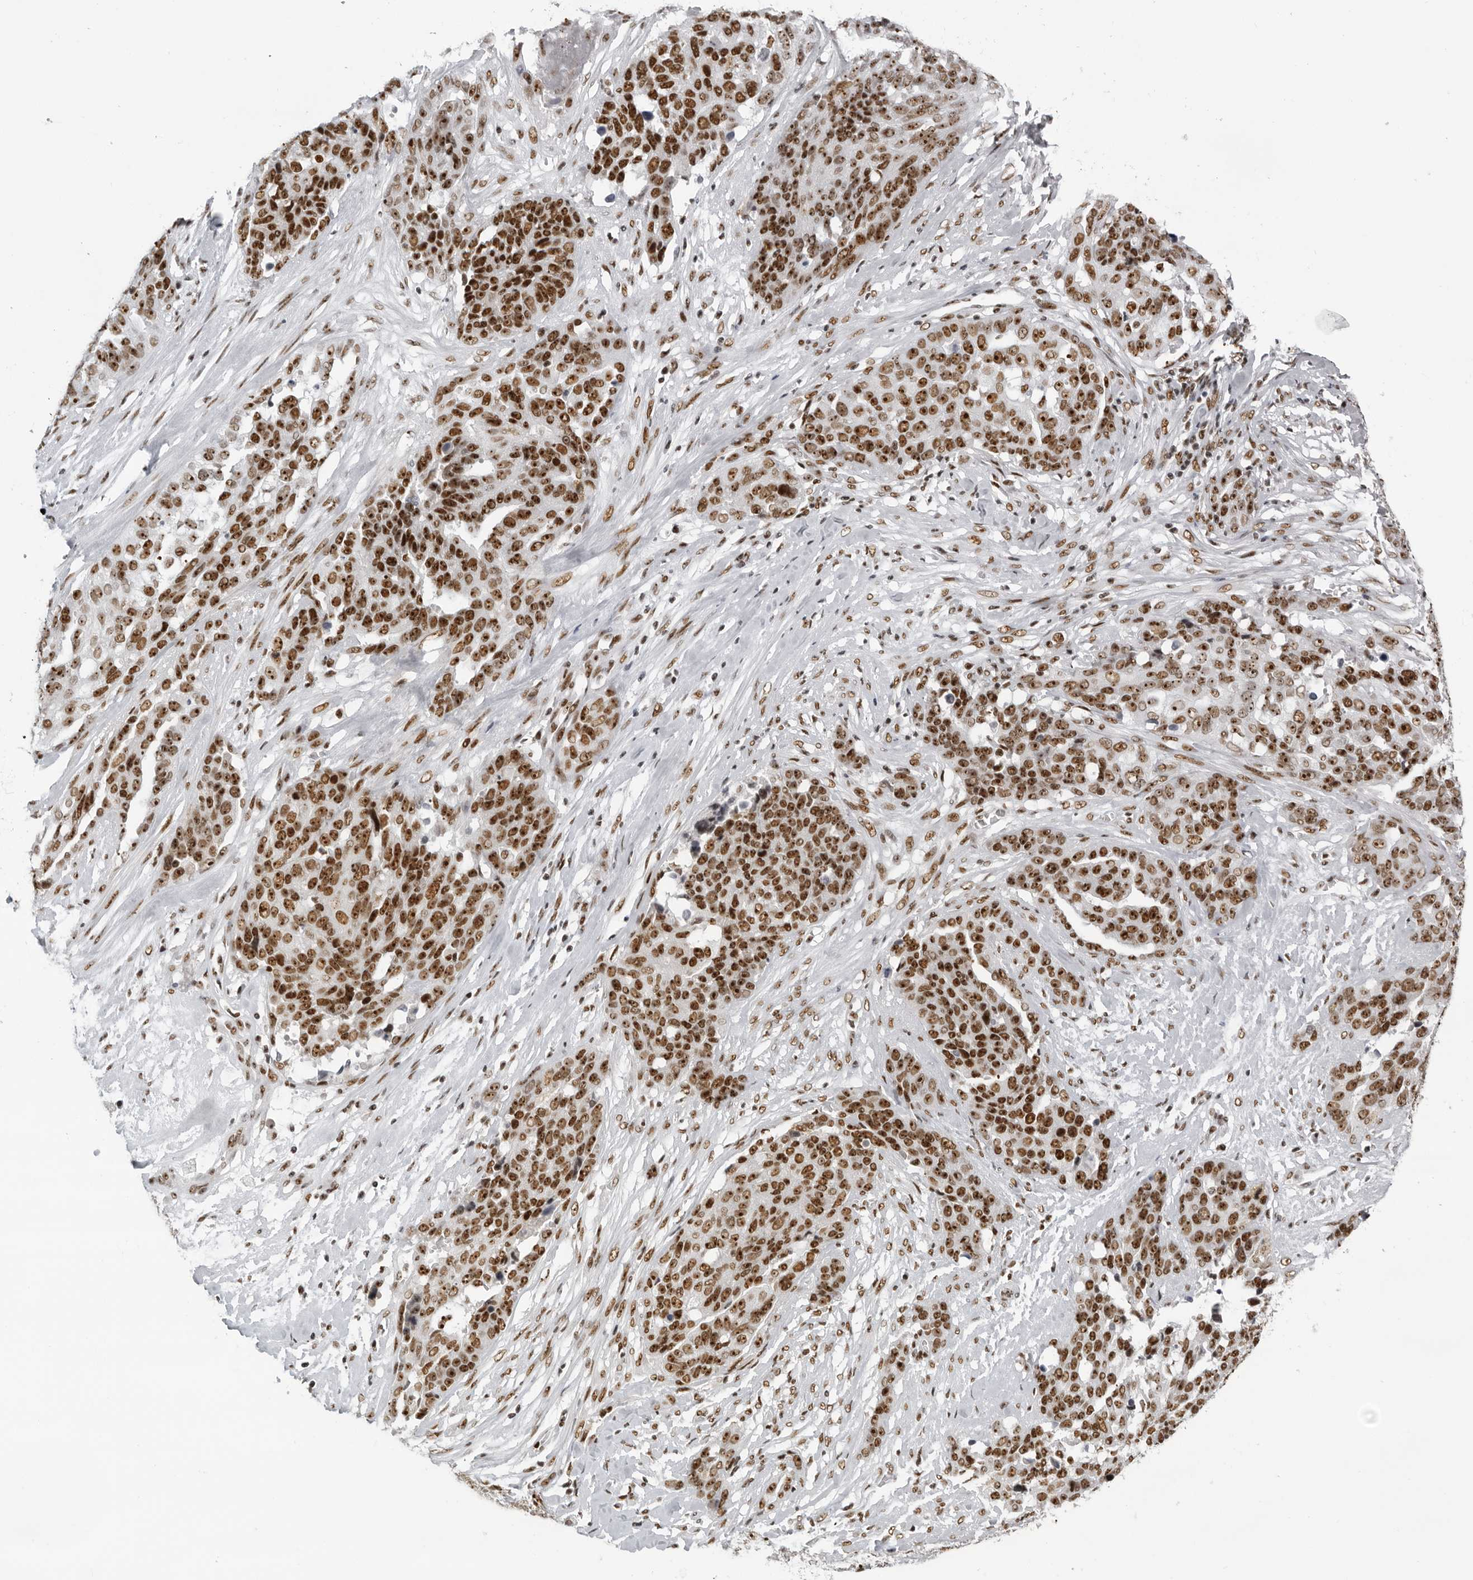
{"staining": {"intensity": "strong", "quantity": ">75%", "location": "nuclear"}, "tissue": "ovarian cancer", "cell_type": "Tumor cells", "image_type": "cancer", "snomed": [{"axis": "morphology", "description": "Cystadenocarcinoma, serous, NOS"}, {"axis": "topography", "description": "Ovary"}], "caption": "This is an image of immunohistochemistry staining of ovarian cancer (serous cystadenocarcinoma), which shows strong positivity in the nuclear of tumor cells.", "gene": "DHX9", "patient": {"sex": "female", "age": 44}}